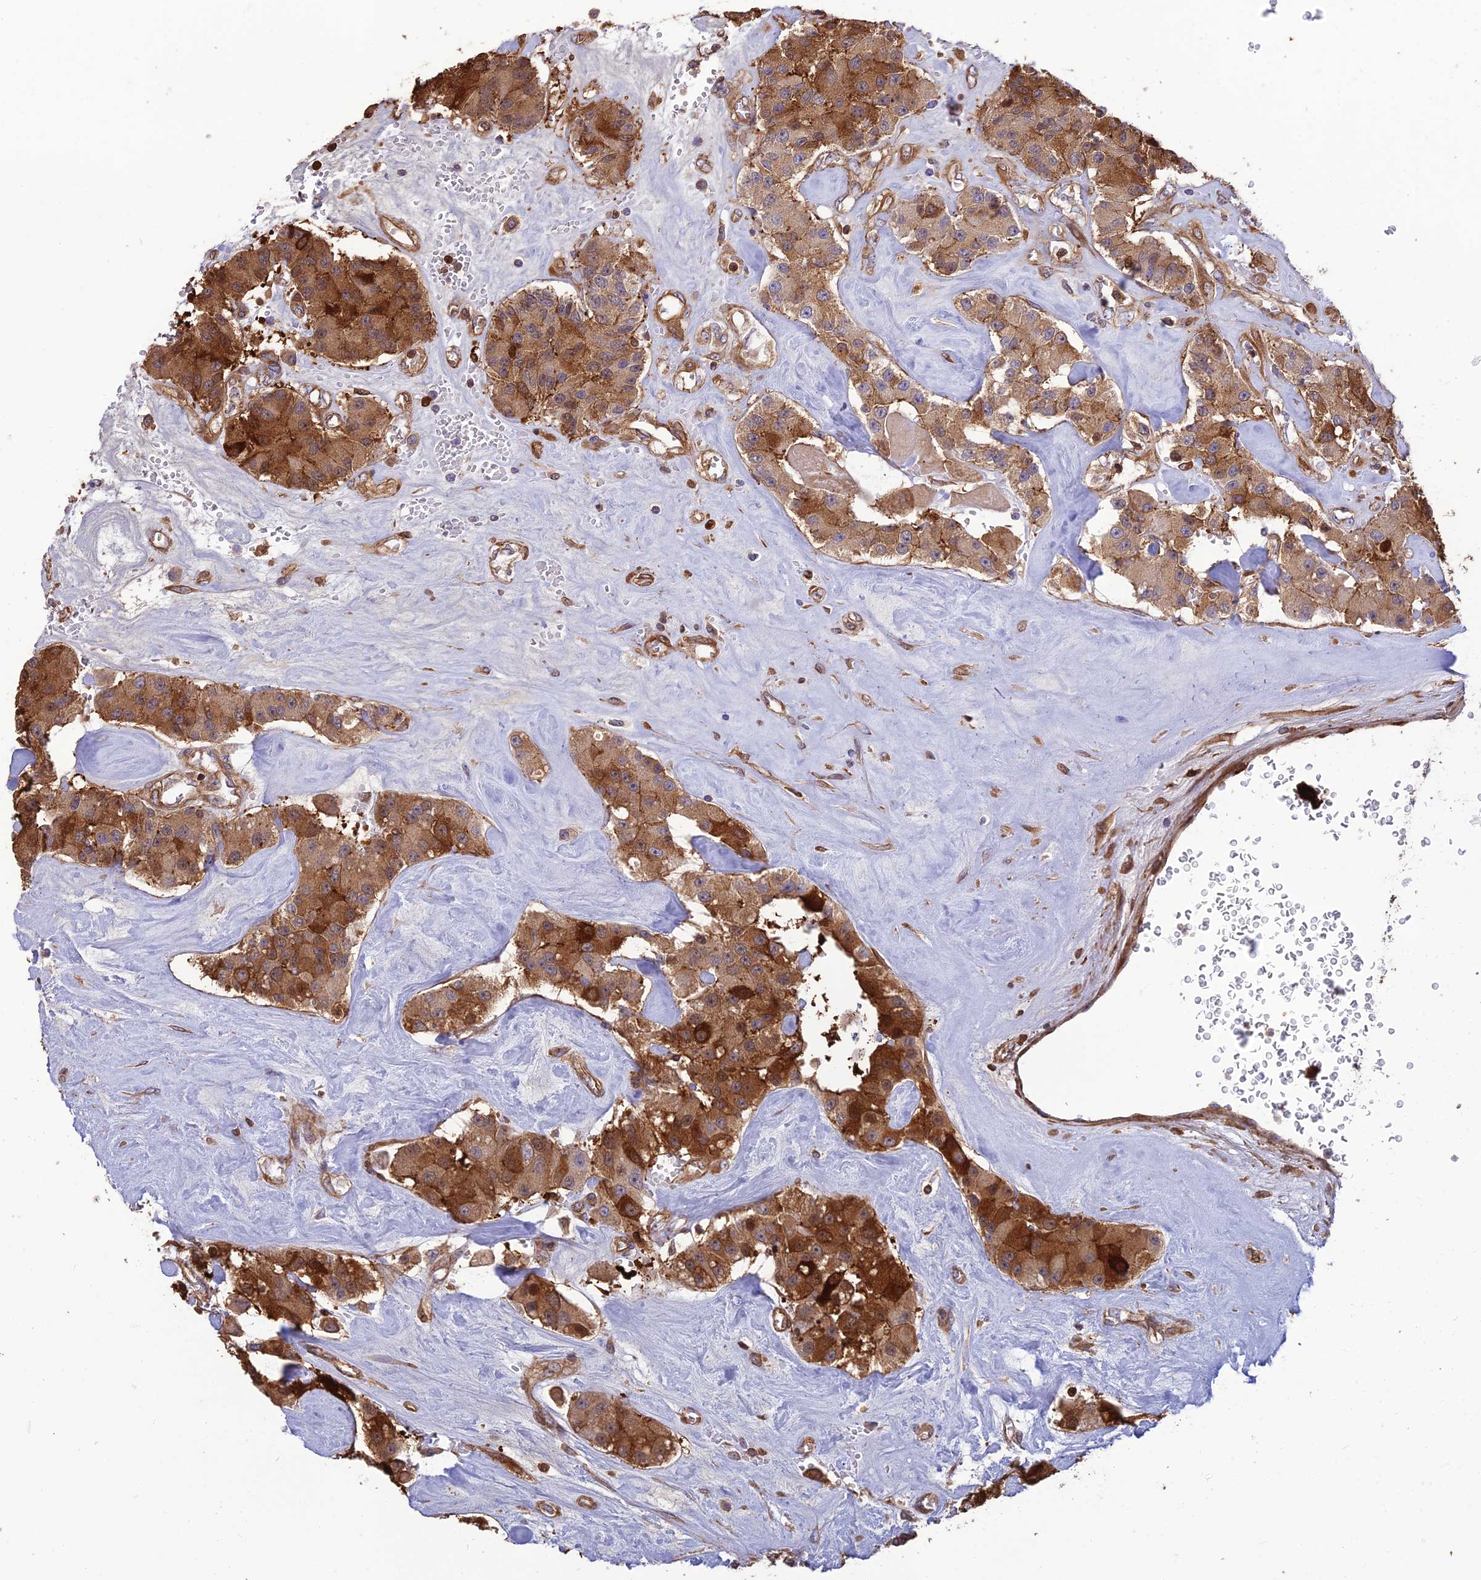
{"staining": {"intensity": "moderate", "quantity": ">75%", "location": "cytoplasmic/membranous"}, "tissue": "carcinoid", "cell_type": "Tumor cells", "image_type": "cancer", "snomed": [{"axis": "morphology", "description": "Carcinoid, malignant, NOS"}, {"axis": "topography", "description": "Pancreas"}], "caption": "This micrograph demonstrates IHC staining of human carcinoid (malignant), with medium moderate cytoplasmic/membranous staining in approximately >75% of tumor cells.", "gene": "HPSE2", "patient": {"sex": "male", "age": 41}}